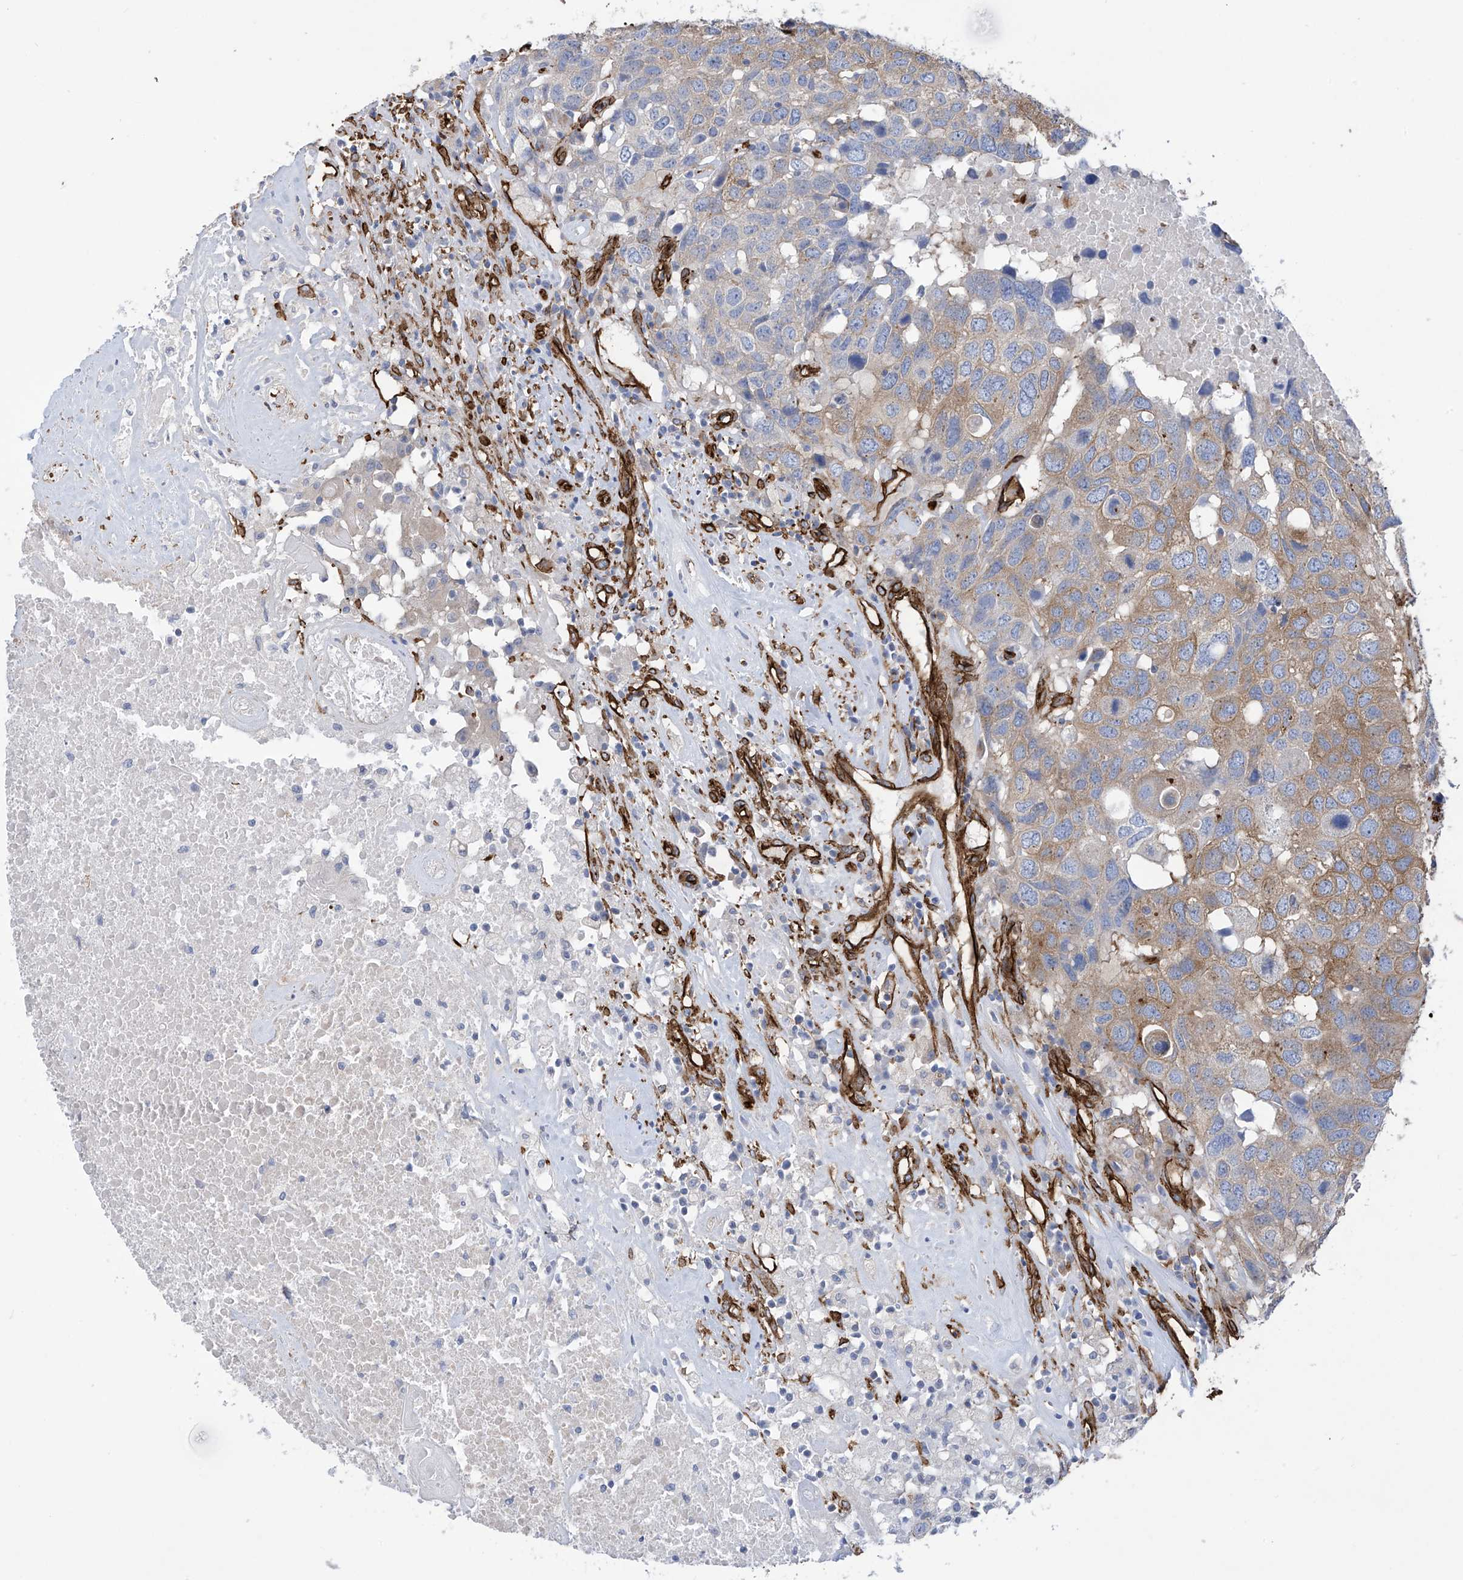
{"staining": {"intensity": "moderate", "quantity": "25%-75%", "location": "cytoplasmic/membranous"}, "tissue": "head and neck cancer", "cell_type": "Tumor cells", "image_type": "cancer", "snomed": [{"axis": "morphology", "description": "Squamous cell carcinoma, NOS"}, {"axis": "topography", "description": "Head-Neck"}], "caption": "There is medium levels of moderate cytoplasmic/membranous positivity in tumor cells of squamous cell carcinoma (head and neck), as demonstrated by immunohistochemical staining (brown color).", "gene": "UBTD1", "patient": {"sex": "male", "age": 66}}